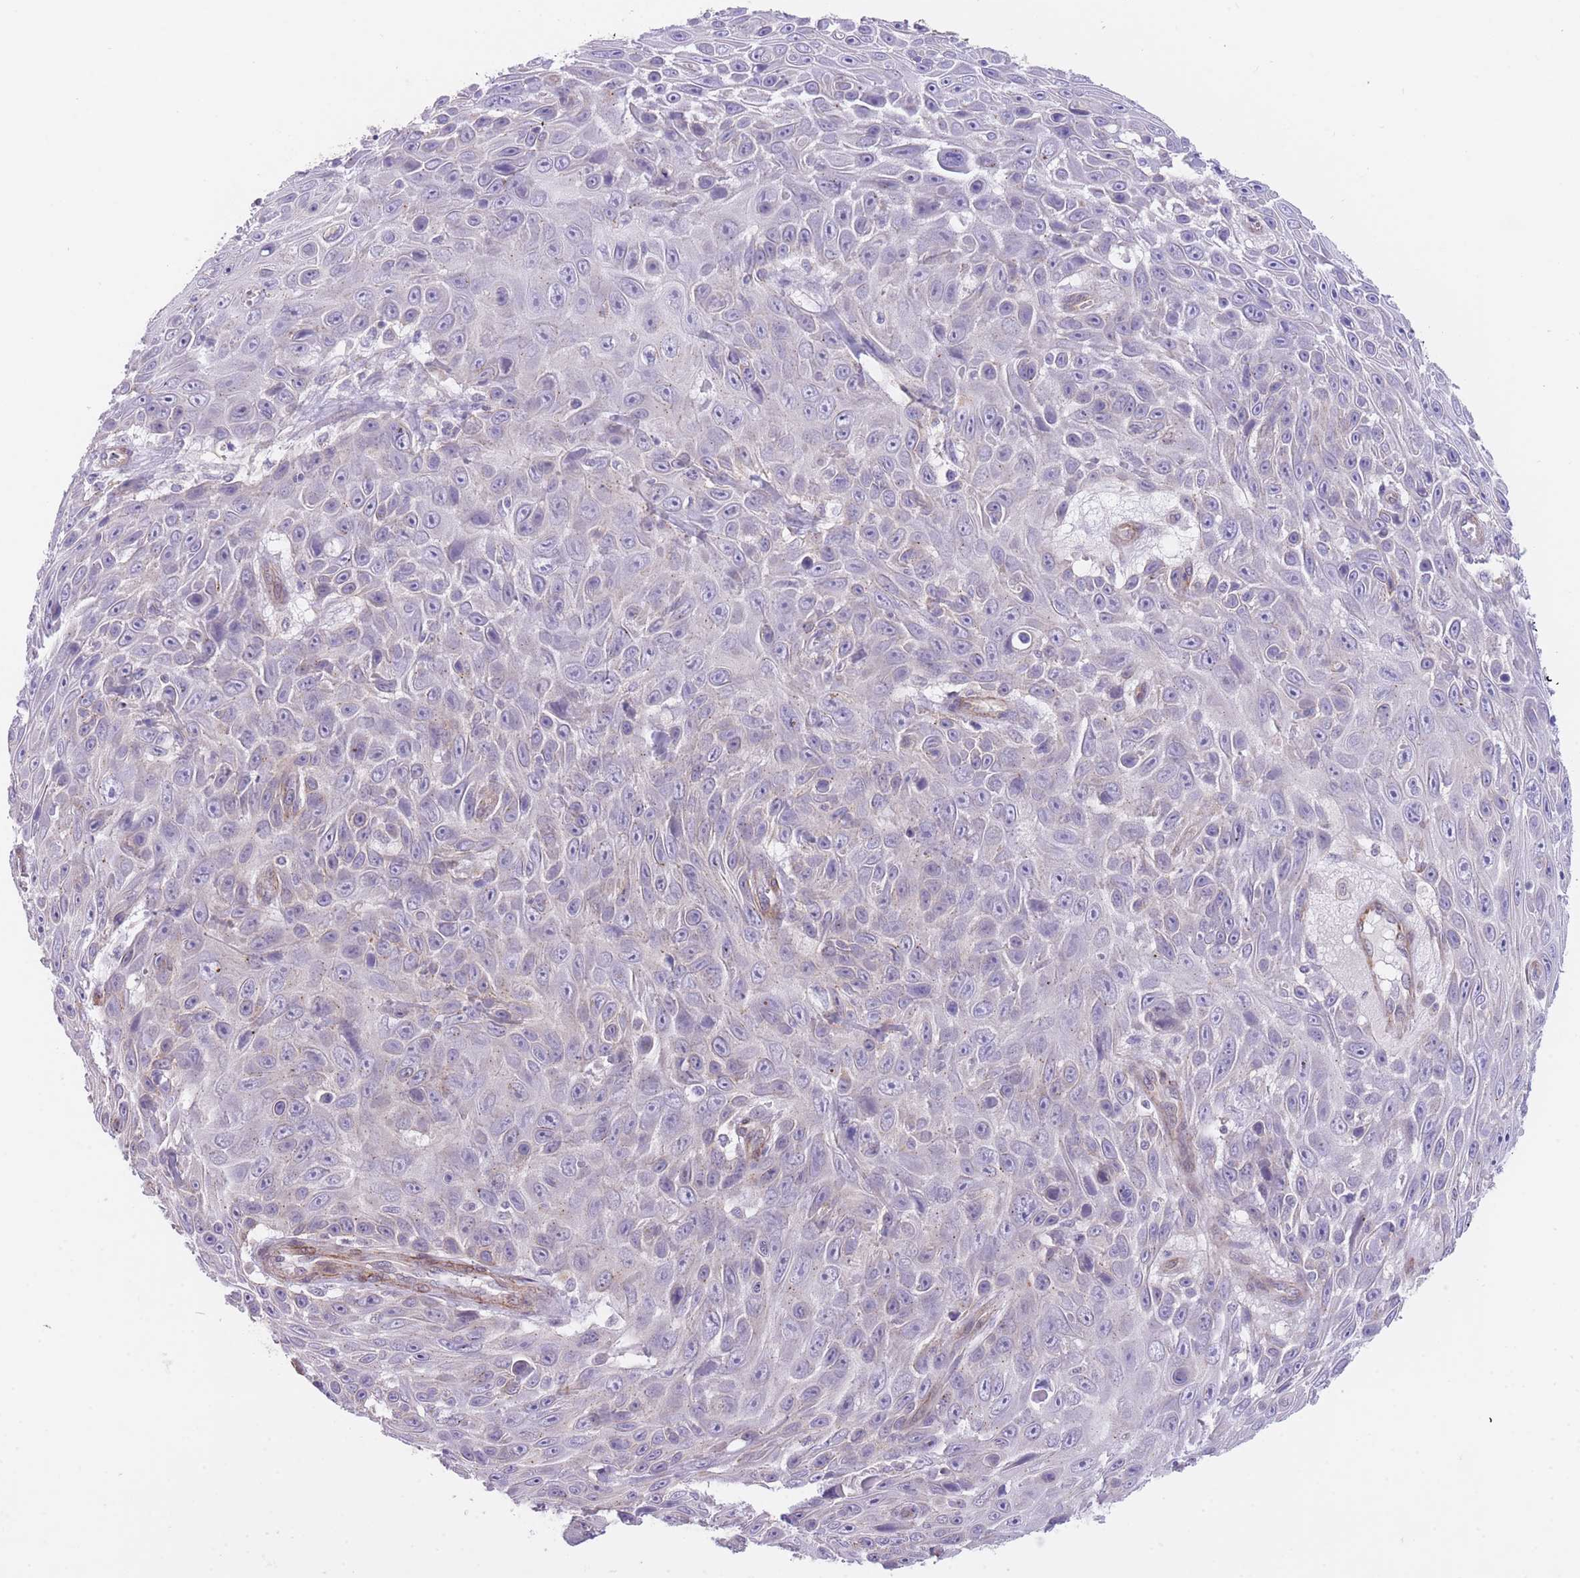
{"staining": {"intensity": "negative", "quantity": "none", "location": "none"}, "tissue": "skin cancer", "cell_type": "Tumor cells", "image_type": "cancer", "snomed": [{"axis": "morphology", "description": "Squamous cell carcinoma, NOS"}, {"axis": "topography", "description": "Skin"}], "caption": "Immunohistochemistry image of neoplastic tissue: human skin cancer (squamous cell carcinoma) stained with DAB (3,3'-diaminobenzidine) shows no significant protein positivity in tumor cells.", "gene": "QTRT1", "patient": {"sex": "male", "age": 82}}